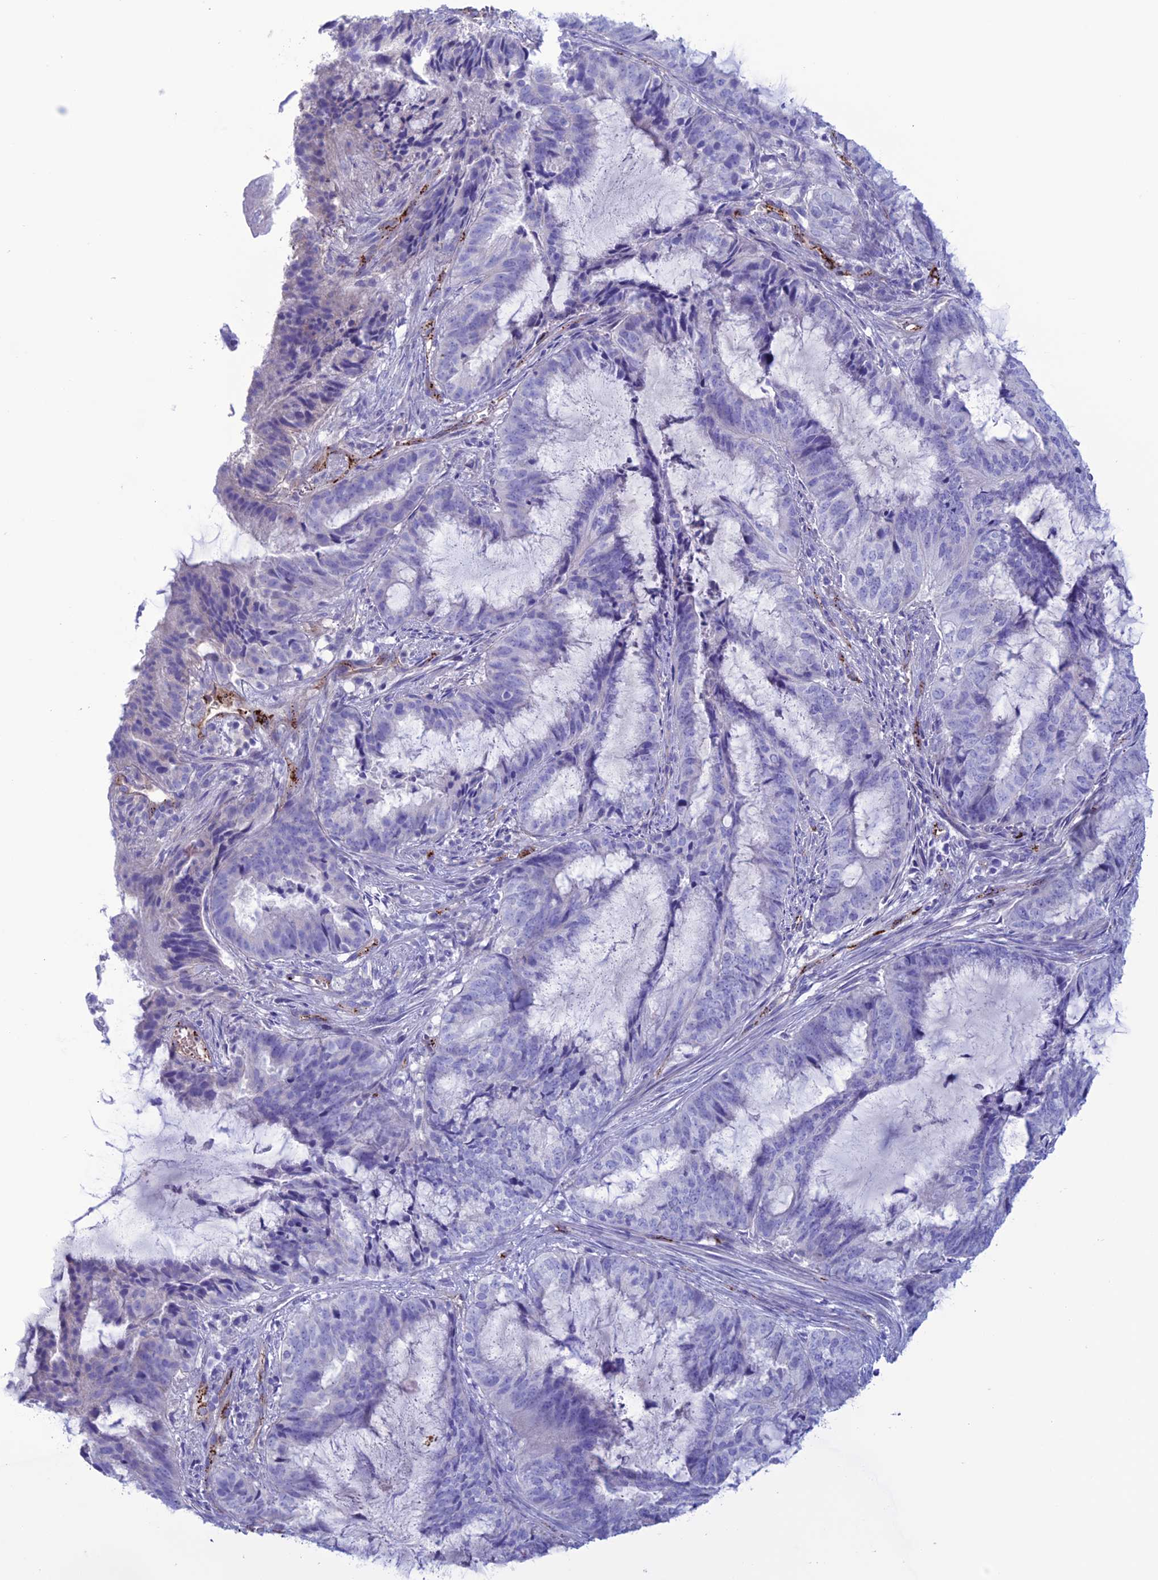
{"staining": {"intensity": "negative", "quantity": "none", "location": "none"}, "tissue": "endometrial cancer", "cell_type": "Tumor cells", "image_type": "cancer", "snomed": [{"axis": "morphology", "description": "Adenocarcinoma, NOS"}, {"axis": "topography", "description": "Endometrium"}], "caption": "Endometrial cancer was stained to show a protein in brown. There is no significant staining in tumor cells. (Immunohistochemistry, brightfield microscopy, high magnification).", "gene": "CDC42EP5", "patient": {"sex": "female", "age": 51}}